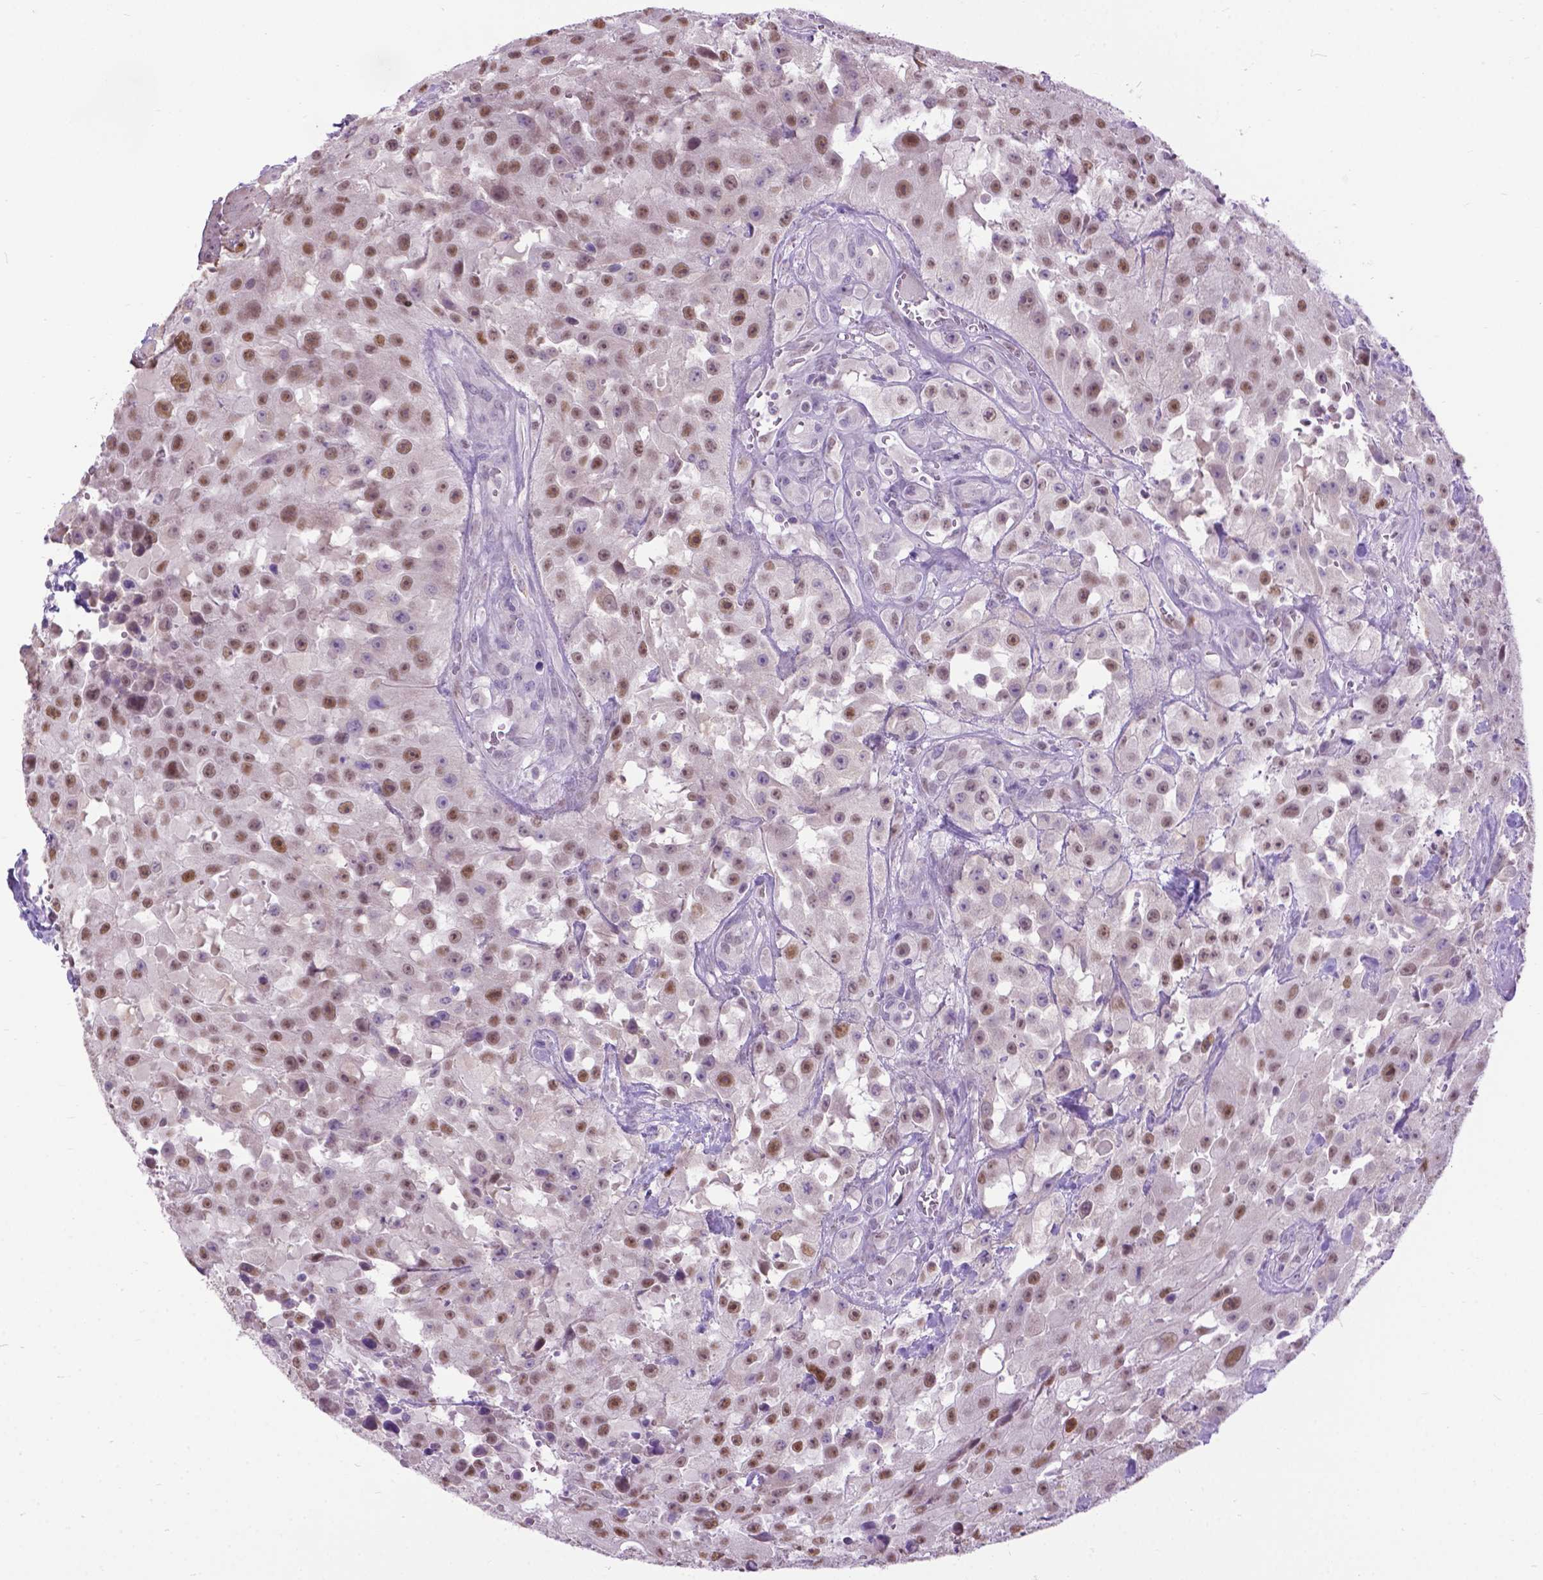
{"staining": {"intensity": "moderate", "quantity": "25%-75%", "location": "cytoplasmic/membranous"}, "tissue": "urothelial cancer", "cell_type": "Tumor cells", "image_type": "cancer", "snomed": [{"axis": "morphology", "description": "Urothelial carcinoma, High grade"}, {"axis": "topography", "description": "Urinary bladder"}], "caption": "IHC micrograph of human high-grade urothelial carcinoma stained for a protein (brown), which exhibits medium levels of moderate cytoplasmic/membranous expression in about 25%-75% of tumor cells.", "gene": "APCDD1L", "patient": {"sex": "male", "age": 79}}